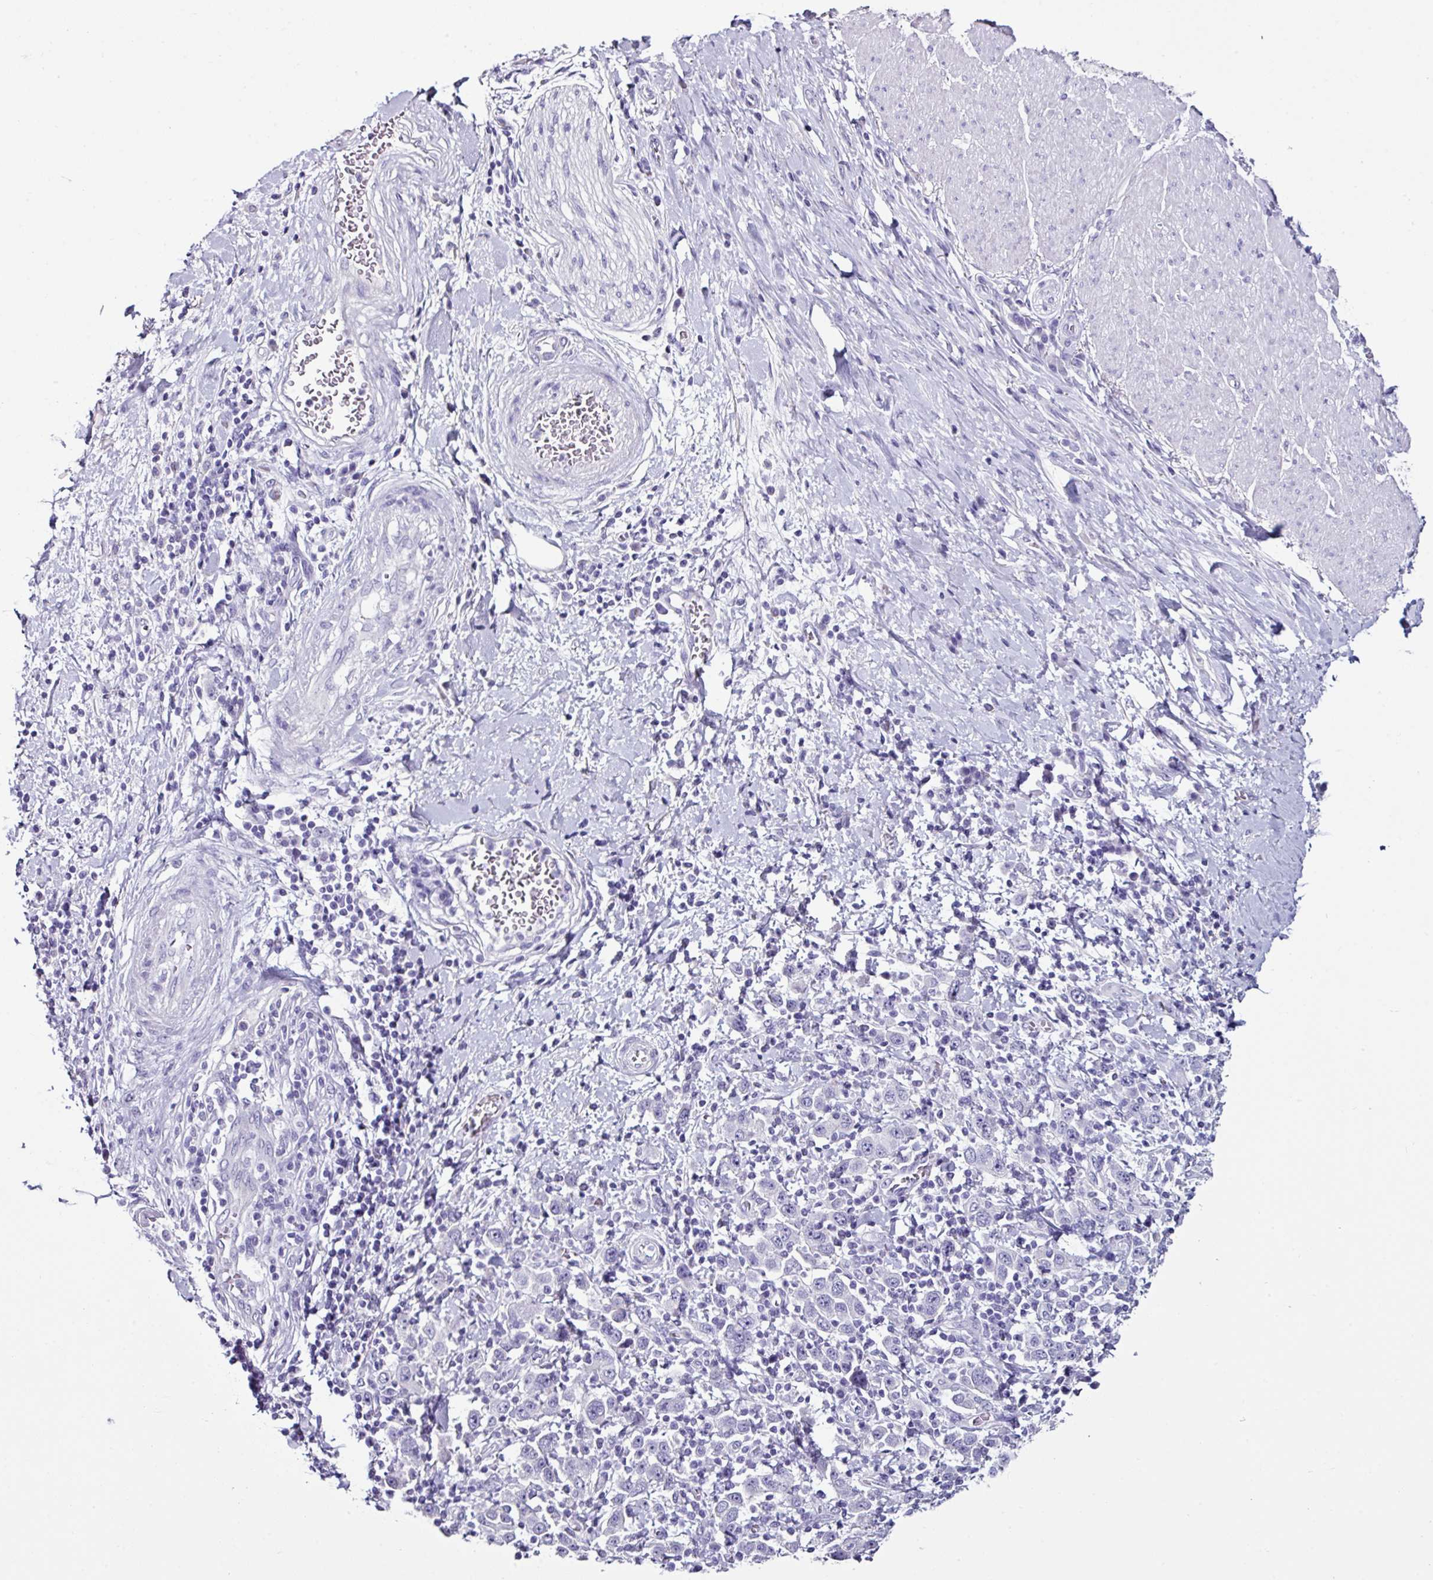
{"staining": {"intensity": "negative", "quantity": "none", "location": "none"}, "tissue": "stomach cancer", "cell_type": "Tumor cells", "image_type": "cancer", "snomed": [{"axis": "morphology", "description": "Normal tissue, NOS"}, {"axis": "morphology", "description": "Adenocarcinoma, NOS"}, {"axis": "topography", "description": "Stomach, upper"}, {"axis": "topography", "description": "Stomach"}], "caption": "Immunohistochemistry photomicrograph of neoplastic tissue: human stomach cancer stained with DAB shows no significant protein staining in tumor cells.", "gene": "GLP2R", "patient": {"sex": "male", "age": 59}}